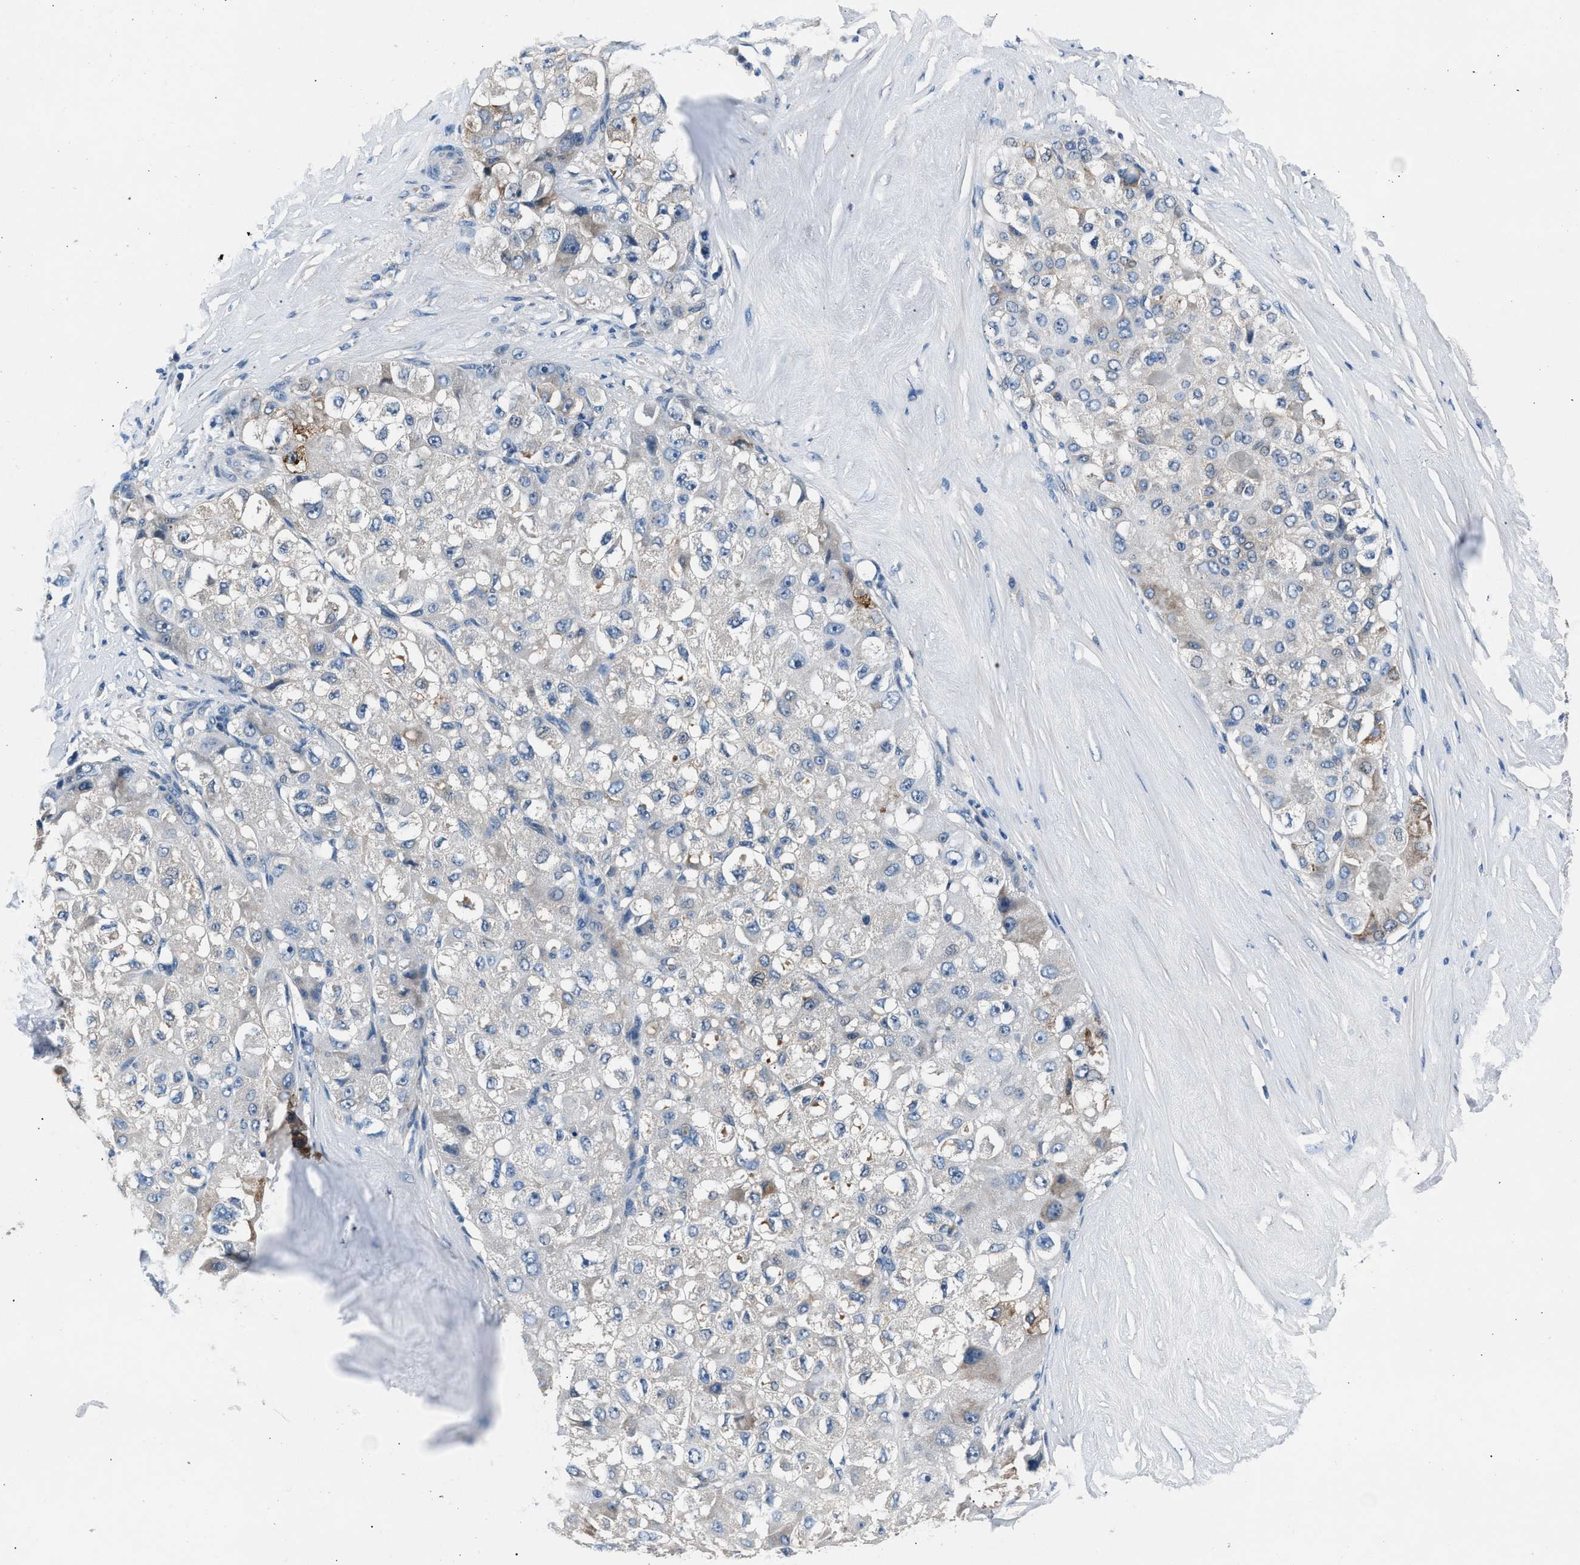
{"staining": {"intensity": "moderate", "quantity": "25%-75%", "location": "cytoplasmic/membranous"}, "tissue": "liver cancer", "cell_type": "Tumor cells", "image_type": "cancer", "snomed": [{"axis": "morphology", "description": "Carcinoma, Hepatocellular, NOS"}, {"axis": "topography", "description": "Liver"}], "caption": "The micrograph displays staining of liver hepatocellular carcinoma, revealing moderate cytoplasmic/membranous protein expression (brown color) within tumor cells. (DAB IHC, brown staining for protein, blue staining for nuclei).", "gene": "DENND6B", "patient": {"sex": "male", "age": 80}}